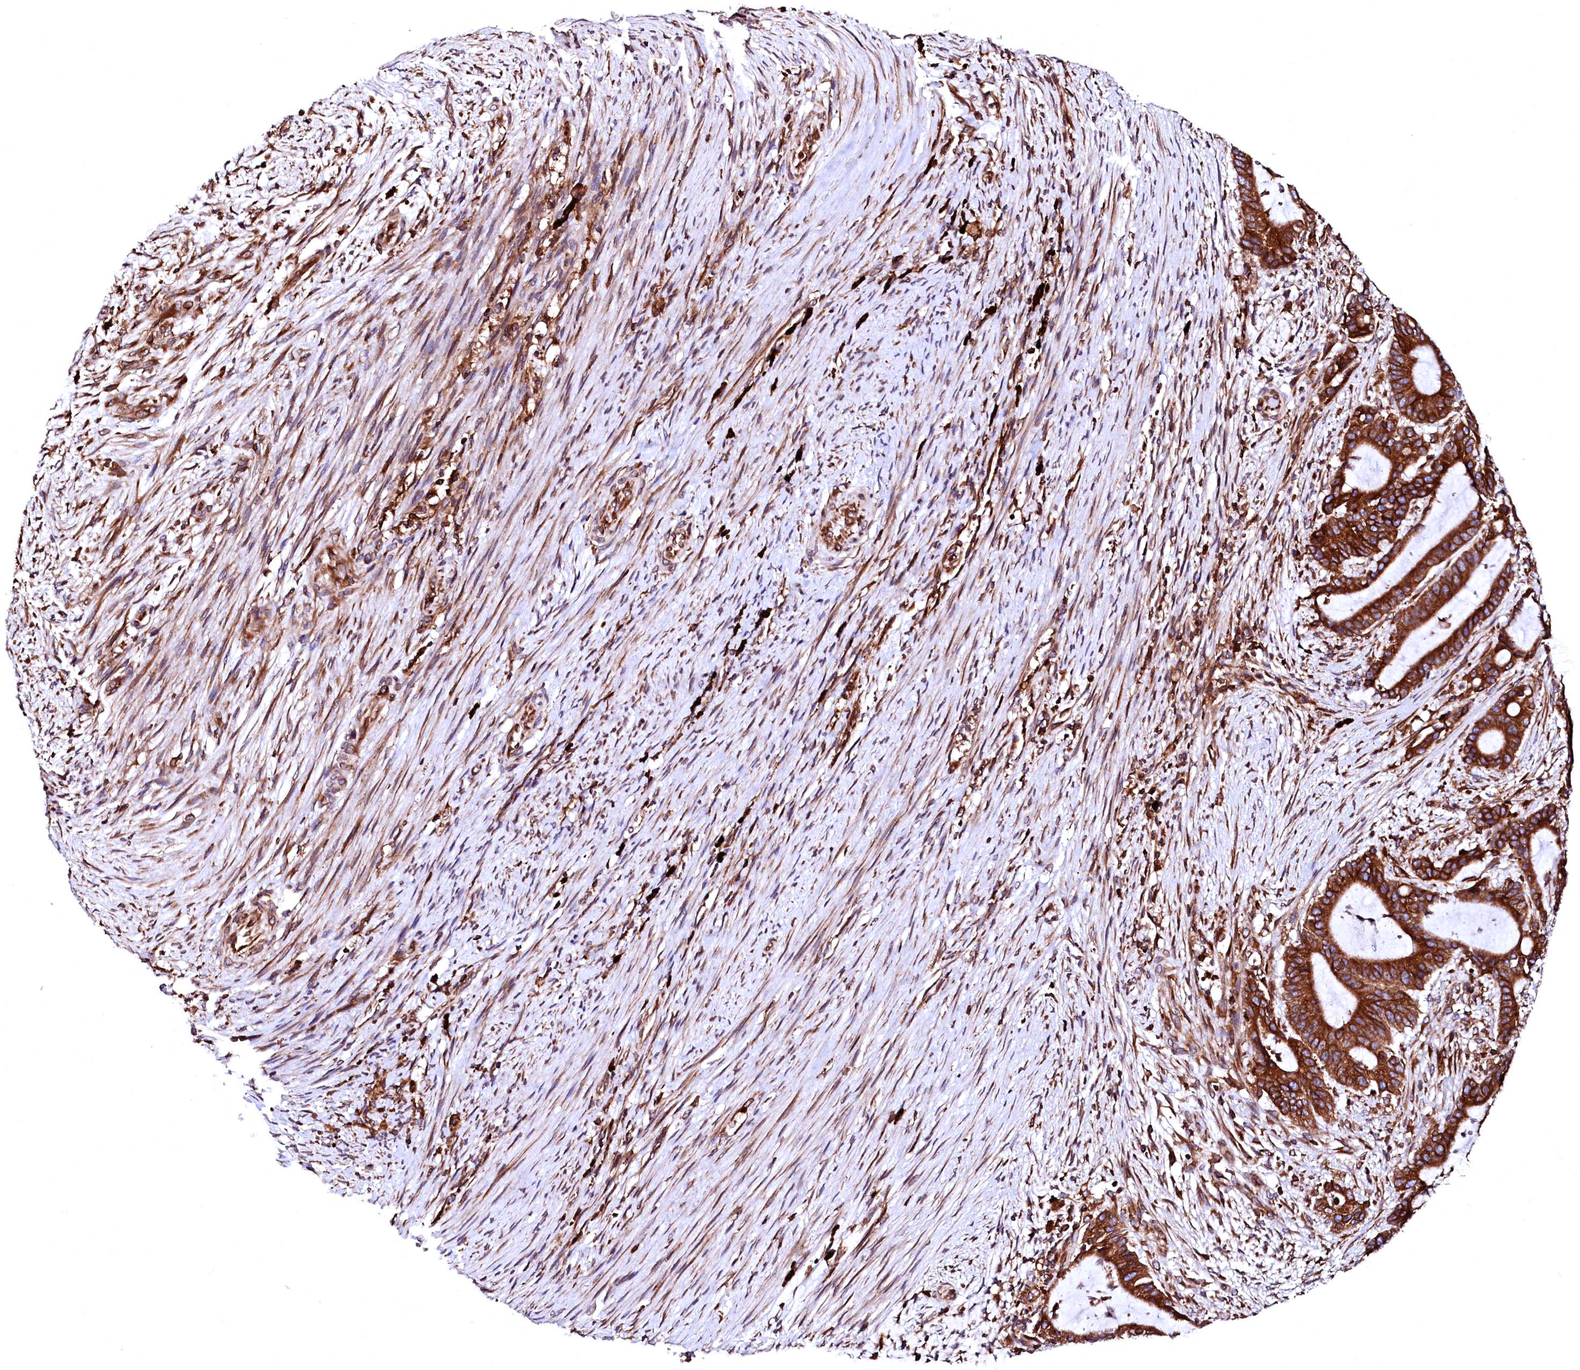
{"staining": {"intensity": "strong", "quantity": ">75%", "location": "cytoplasmic/membranous"}, "tissue": "liver cancer", "cell_type": "Tumor cells", "image_type": "cancer", "snomed": [{"axis": "morphology", "description": "Normal tissue, NOS"}, {"axis": "morphology", "description": "Cholangiocarcinoma"}, {"axis": "topography", "description": "Liver"}, {"axis": "topography", "description": "Peripheral nerve tissue"}], "caption": "Tumor cells demonstrate strong cytoplasmic/membranous staining in approximately >75% of cells in liver cancer (cholangiocarcinoma).", "gene": "DERL1", "patient": {"sex": "female", "age": 73}}